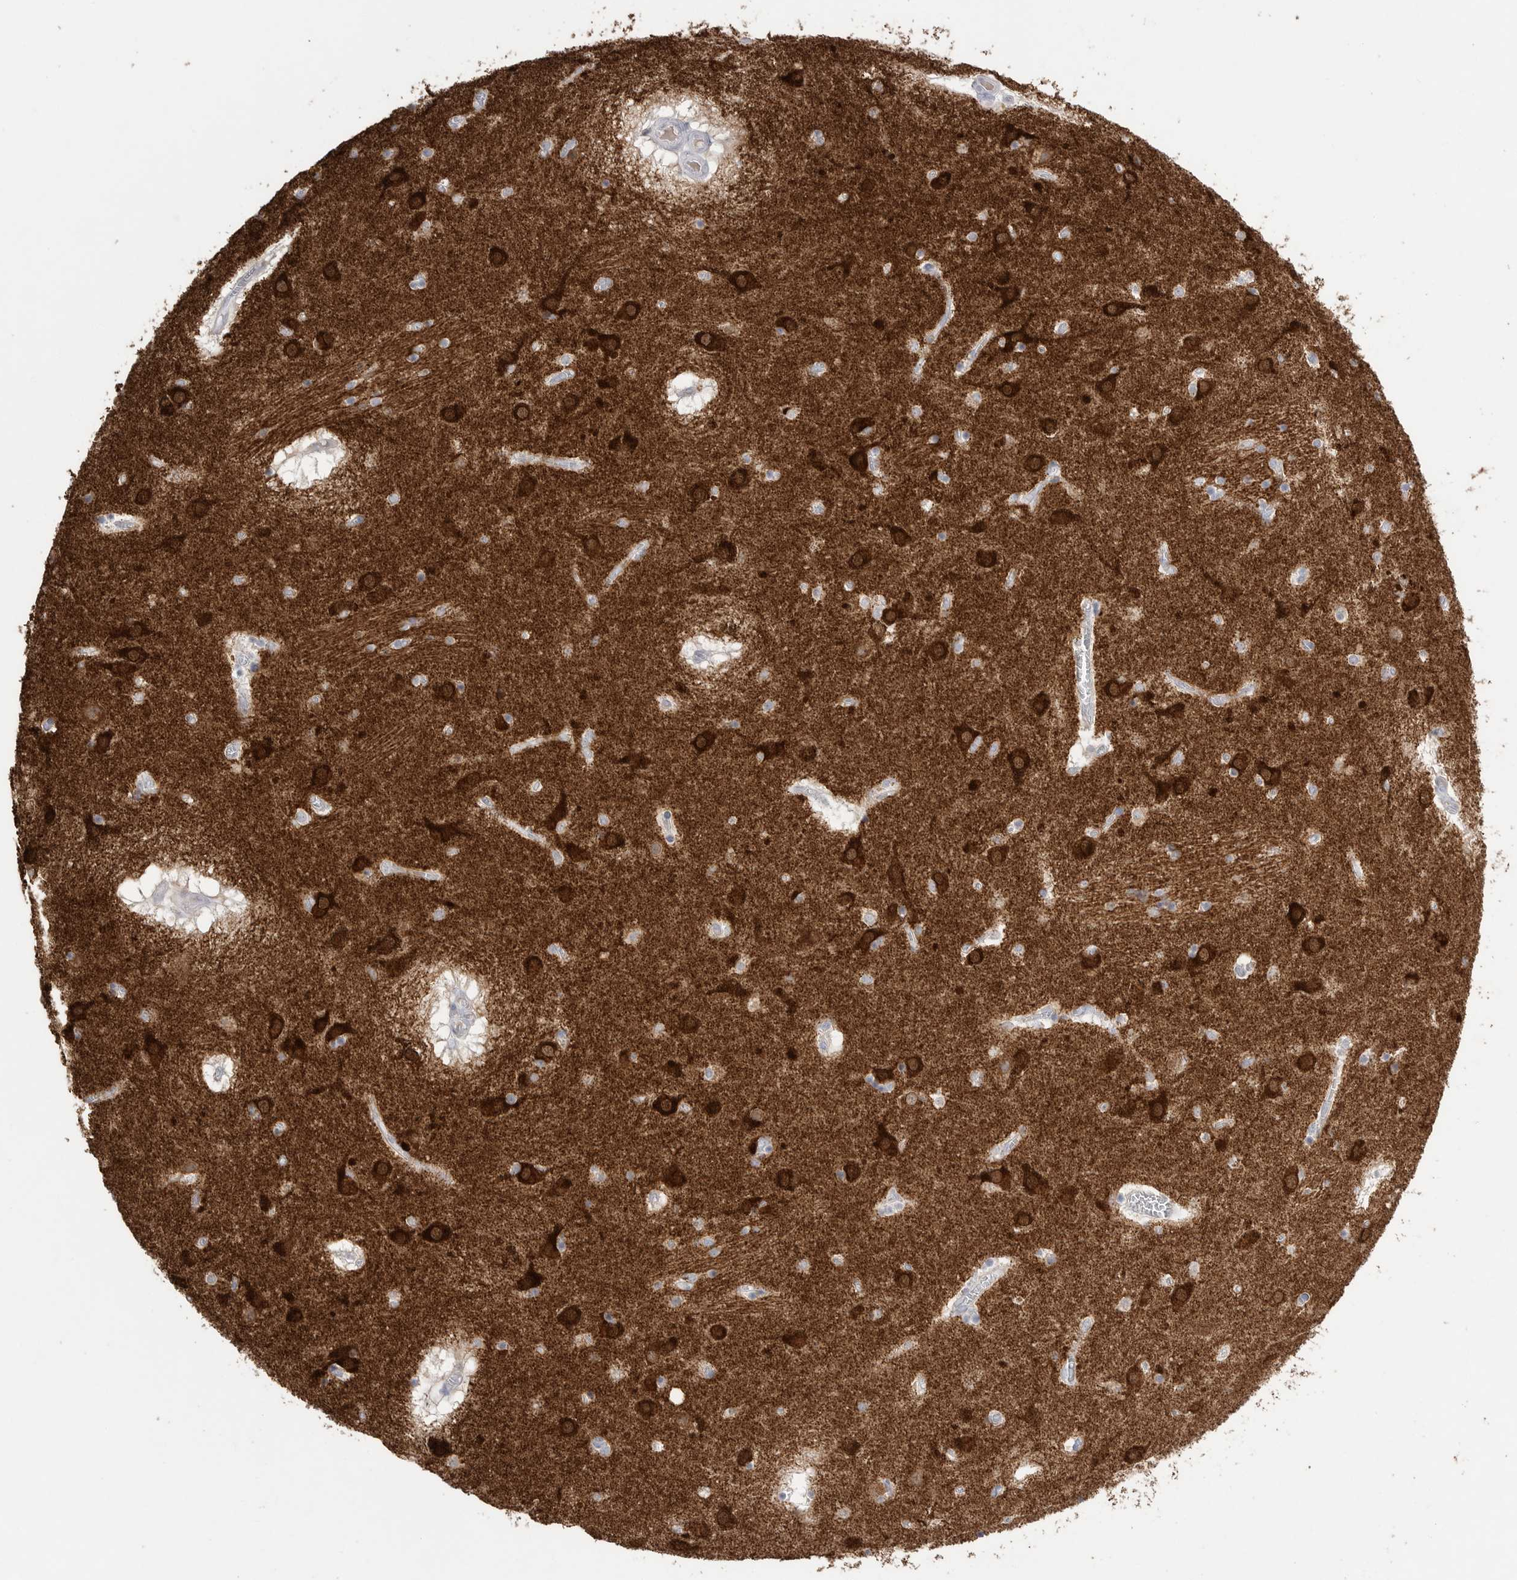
{"staining": {"intensity": "weak", "quantity": "<25%", "location": "cytoplasmic/membranous"}, "tissue": "caudate", "cell_type": "Glial cells", "image_type": "normal", "snomed": [{"axis": "morphology", "description": "Normal tissue, NOS"}, {"axis": "topography", "description": "Lateral ventricle wall"}], "caption": "This micrograph is of benign caudate stained with IHC to label a protein in brown with the nuclei are counter-stained blue. There is no expression in glial cells. (Brightfield microscopy of DAB immunohistochemistry at high magnification).", "gene": "CAMK2B", "patient": {"sex": "male", "age": 70}}